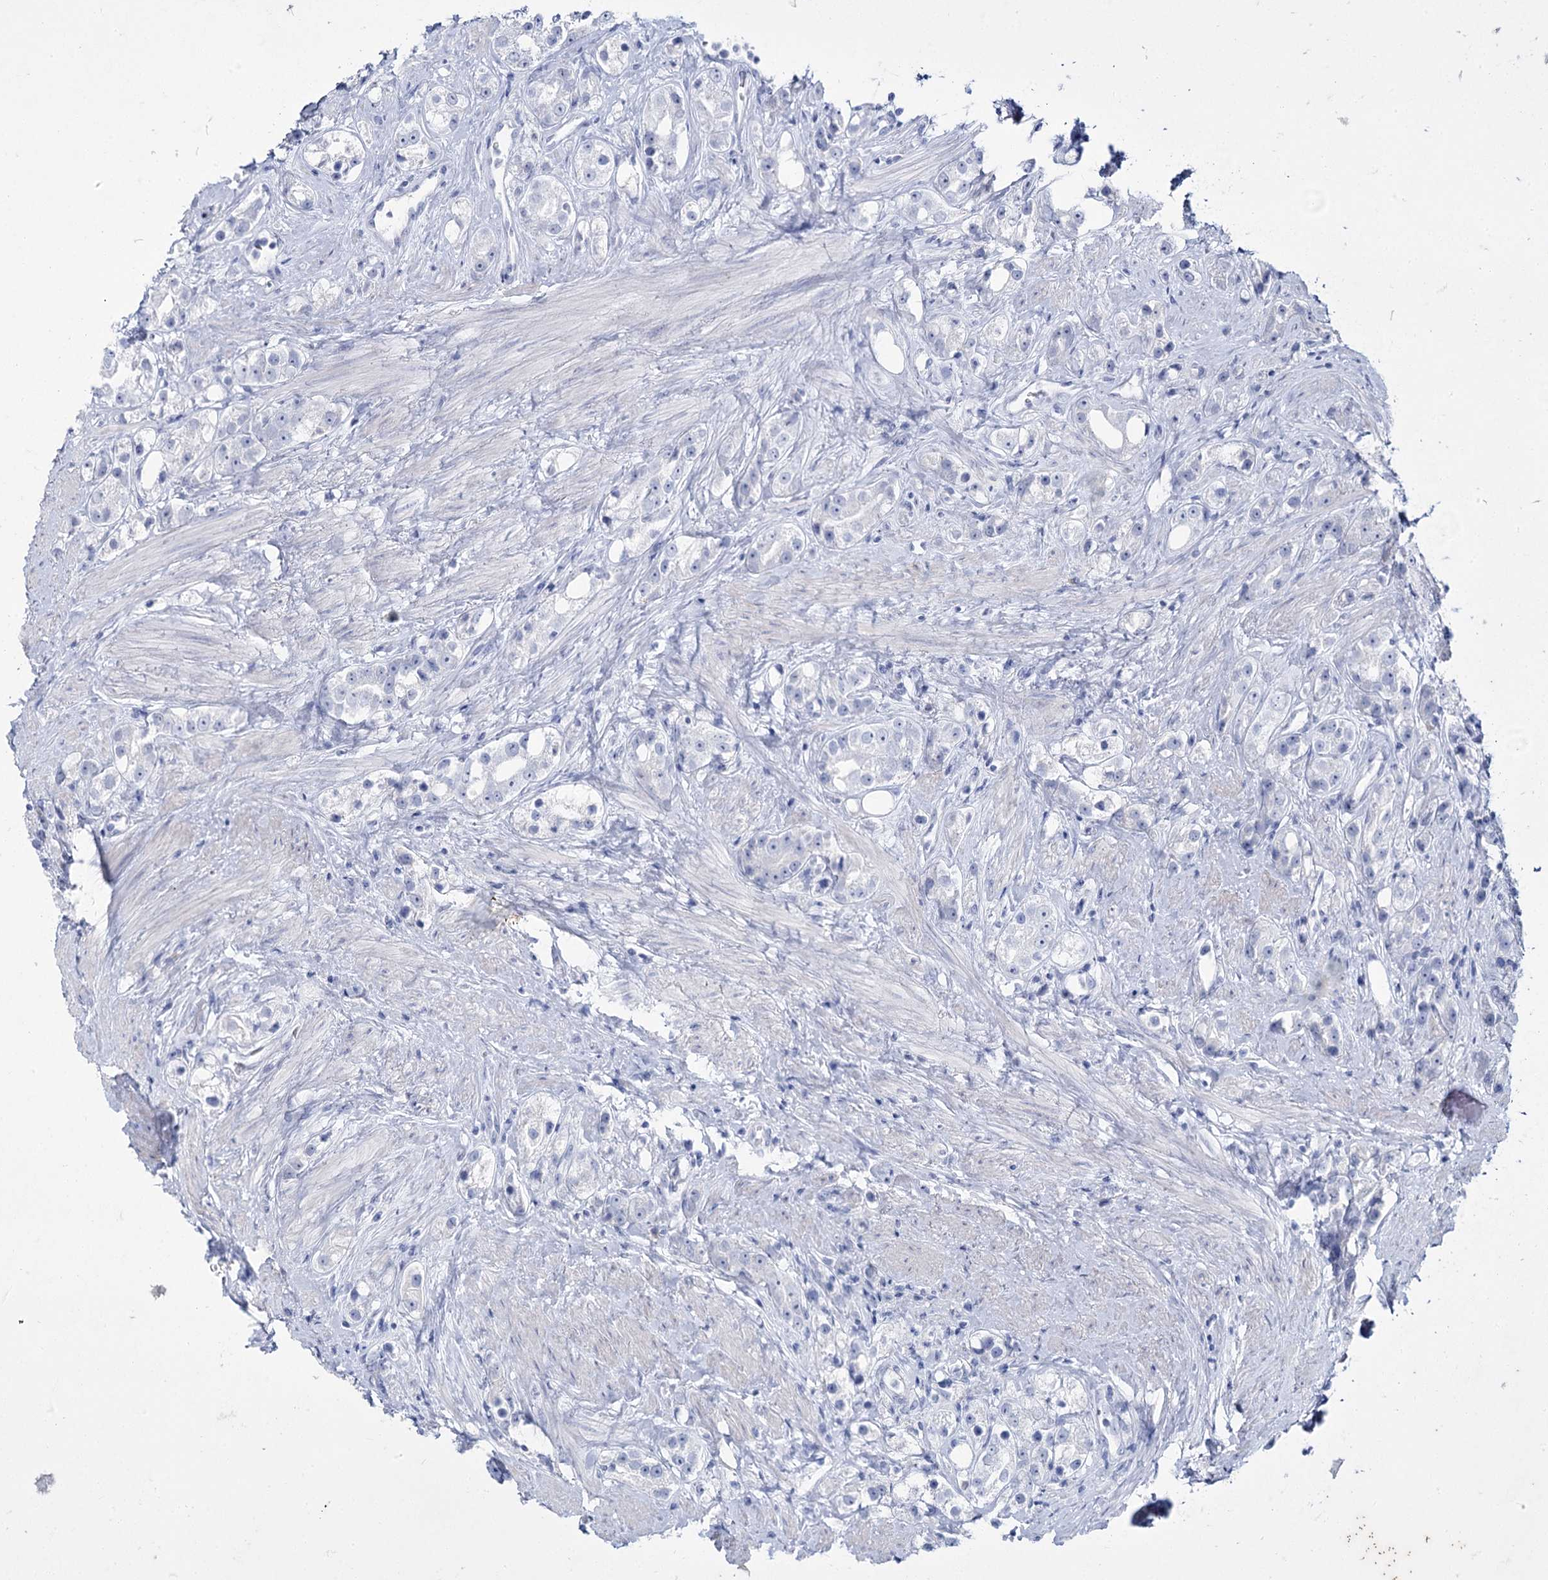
{"staining": {"intensity": "negative", "quantity": "none", "location": "none"}, "tissue": "prostate cancer", "cell_type": "Tumor cells", "image_type": "cancer", "snomed": [{"axis": "morphology", "description": "Adenocarcinoma, NOS"}, {"axis": "topography", "description": "Prostate"}], "caption": "Immunohistochemistry micrograph of adenocarcinoma (prostate) stained for a protein (brown), which exhibits no expression in tumor cells.", "gene": "ACRV1", "patient": {"sex": "male", "age": 79}}